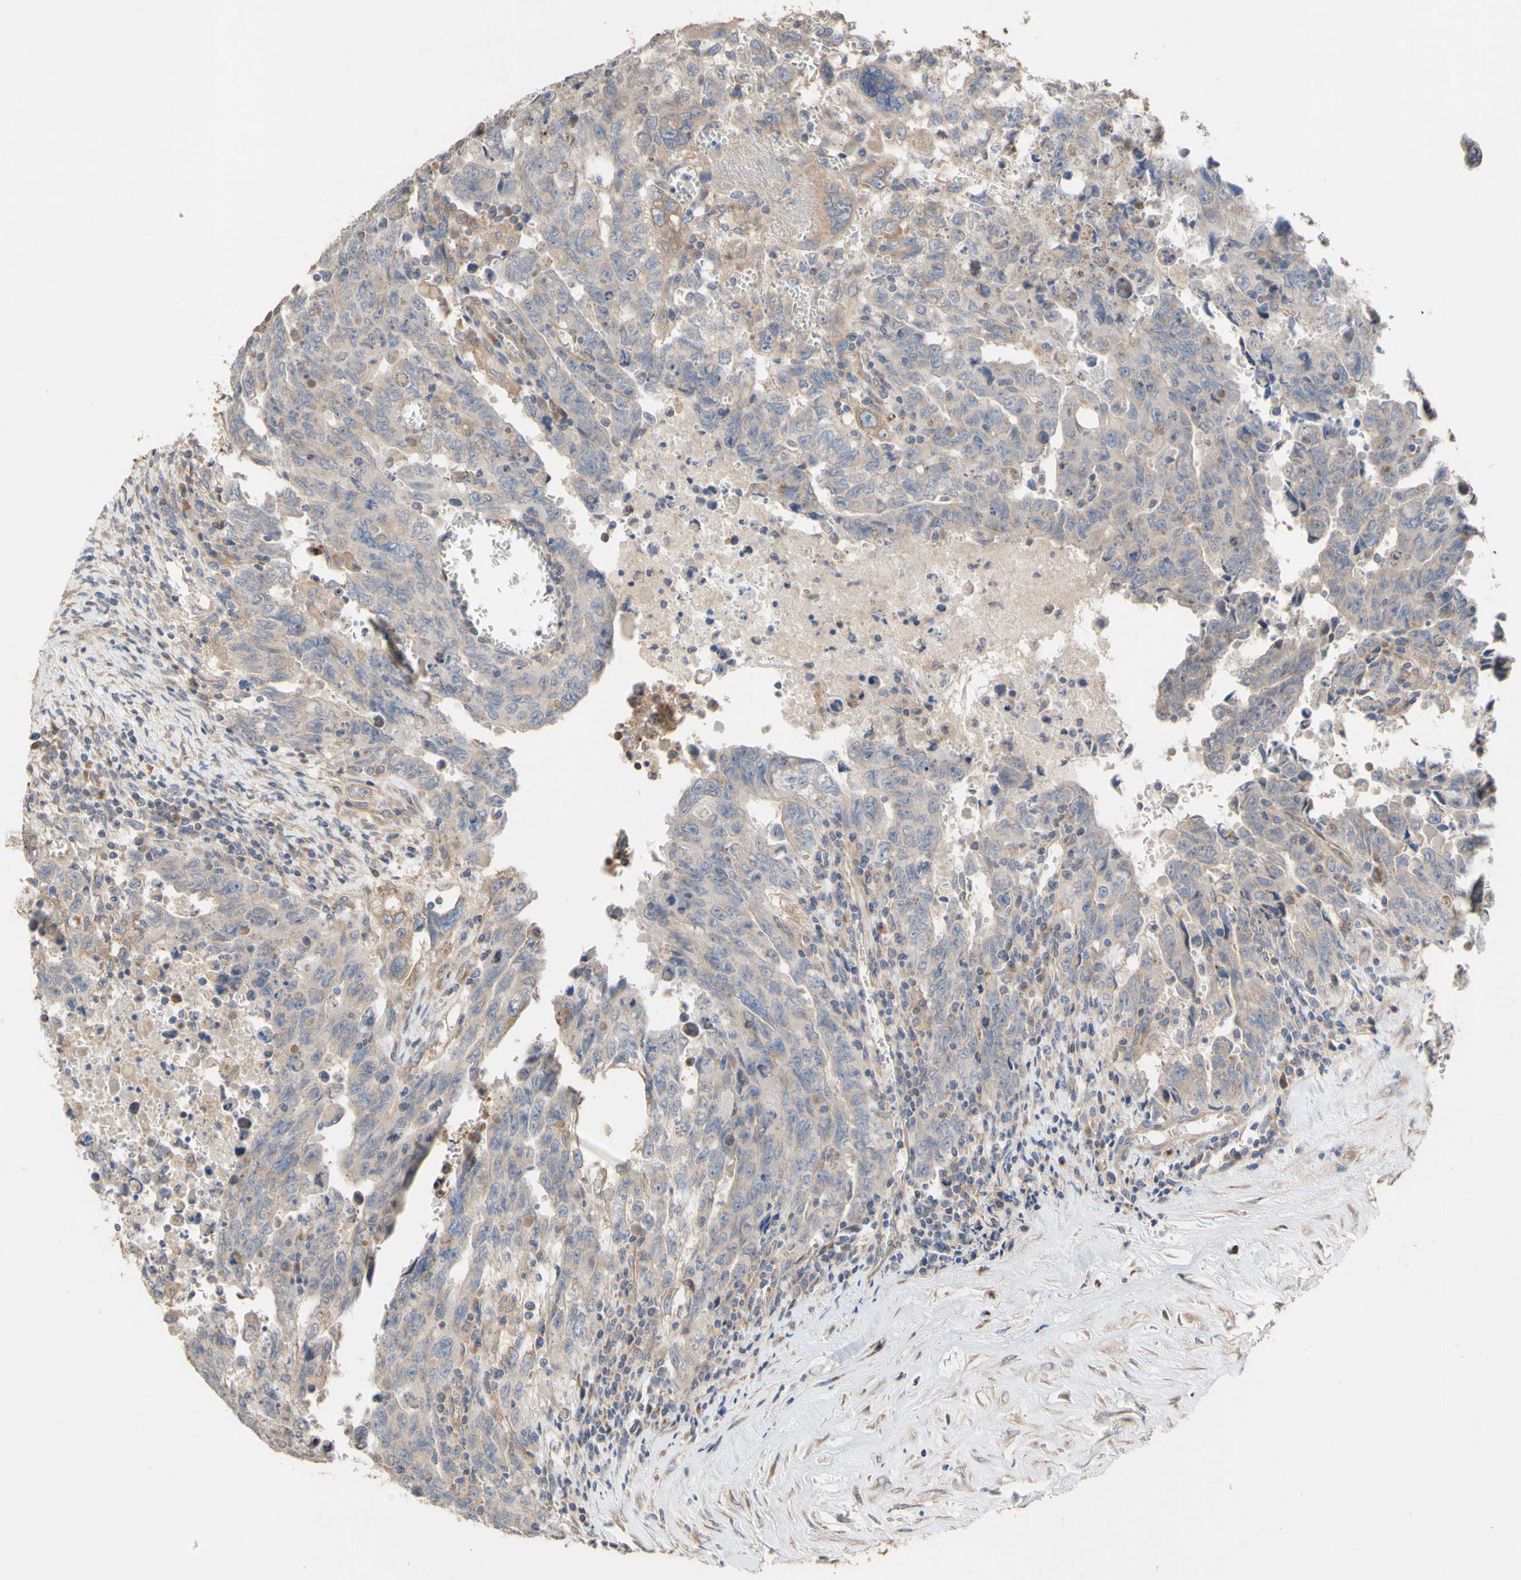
{"staining": {"intensity": "weak", "quantity": ">75%", "location": "cytoplasmic/membranous"}, "tissue": "testis cancer", "cell_type": "Tumor cells", "image_type": "cancer", "snomed": [{"axis": "morphology", "description": "Carcinoma, Embryonal, NOS"}, {"axis": "topography", "description": "Testis"}], "caption": "High-power microscopy captured an IHC micrograph of testis cancer, revealing weak cytoplasmic/membranous positivity in approximately >75% of tumor cells.", "gene": "NECTIN3", "patient": {"sex": "male", "age": 28}}